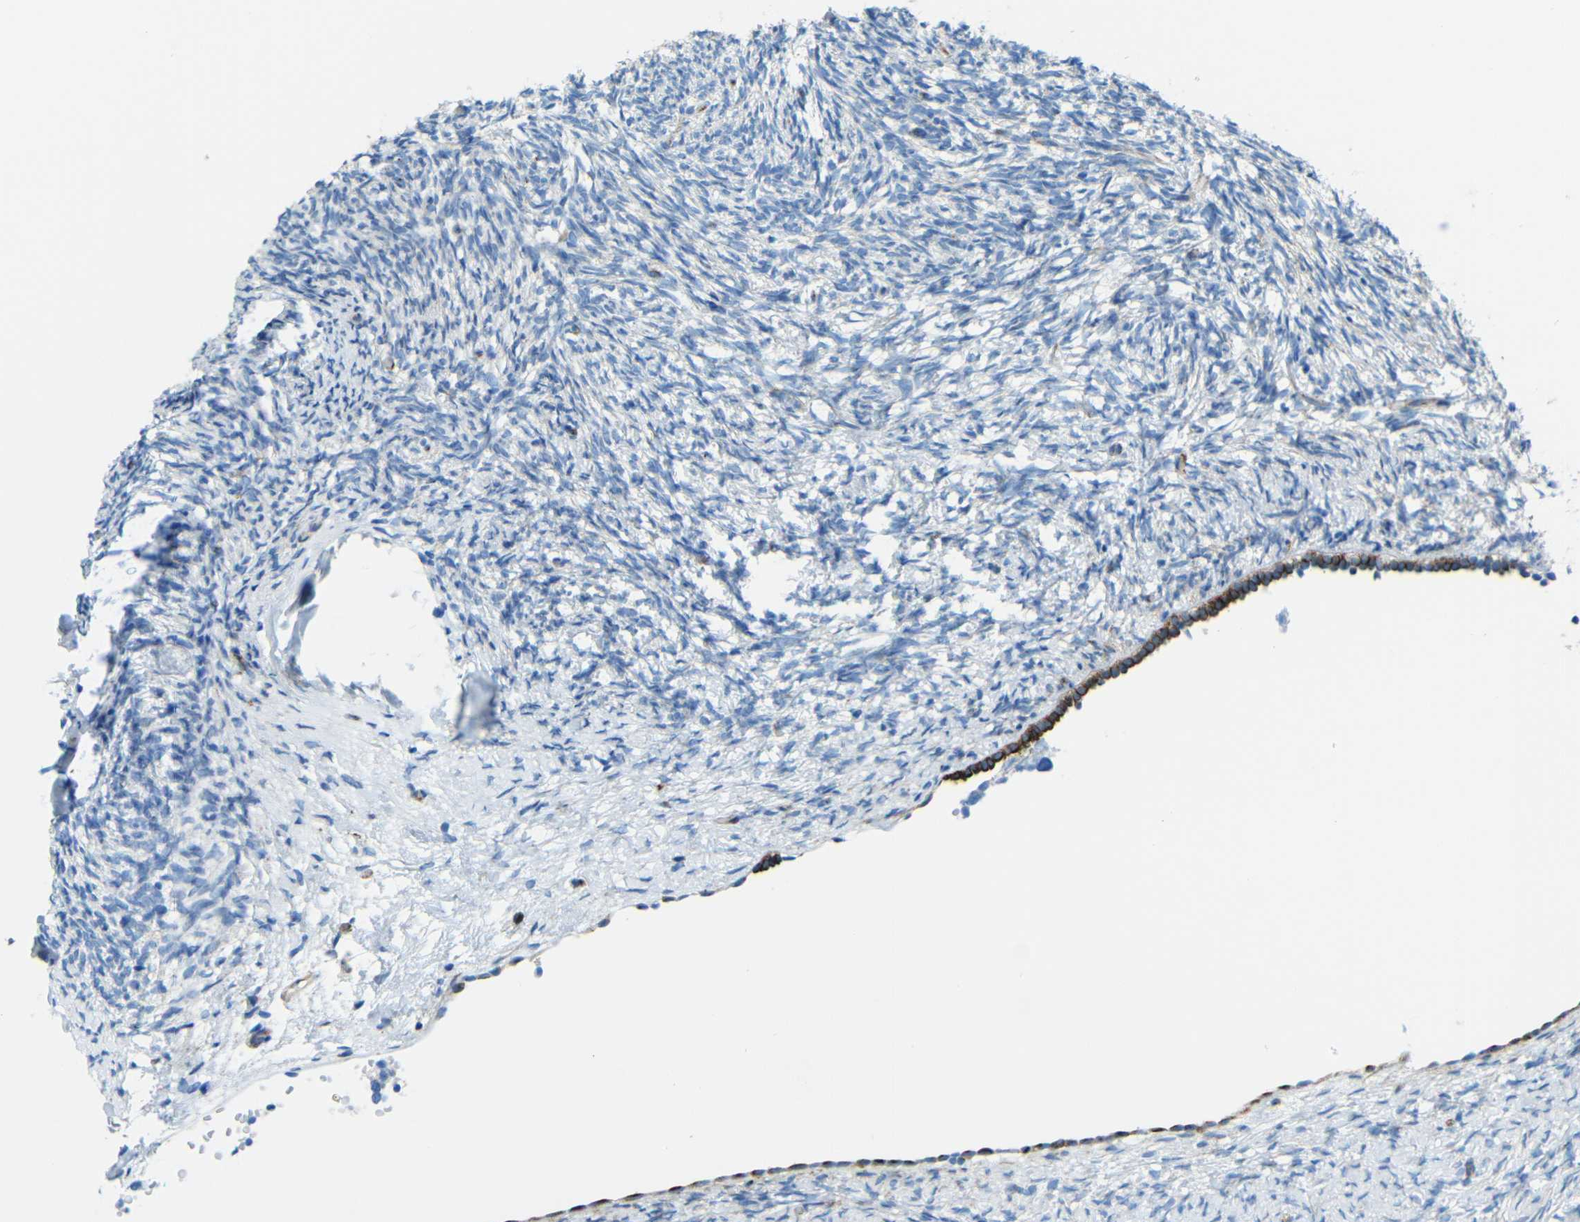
{"staining": {"intensity": "negative", "quantity": "none", "location": "none"}, "tissue": "ovary", "cell_type": "Ovarian stroma cells", "image_type": "normal", "snomed": [{"axis": "morphology", "description": "Normal tissue, NOS"}, {"axis": "topography", "description": "Ovary"}], "caption": "Human ovary stained for a protein using immunohistochemistry exhibits no staining in ovarian stroma cells.", "gene": "TUBB4B", "patient": {"sex": "female", "age": 60}}